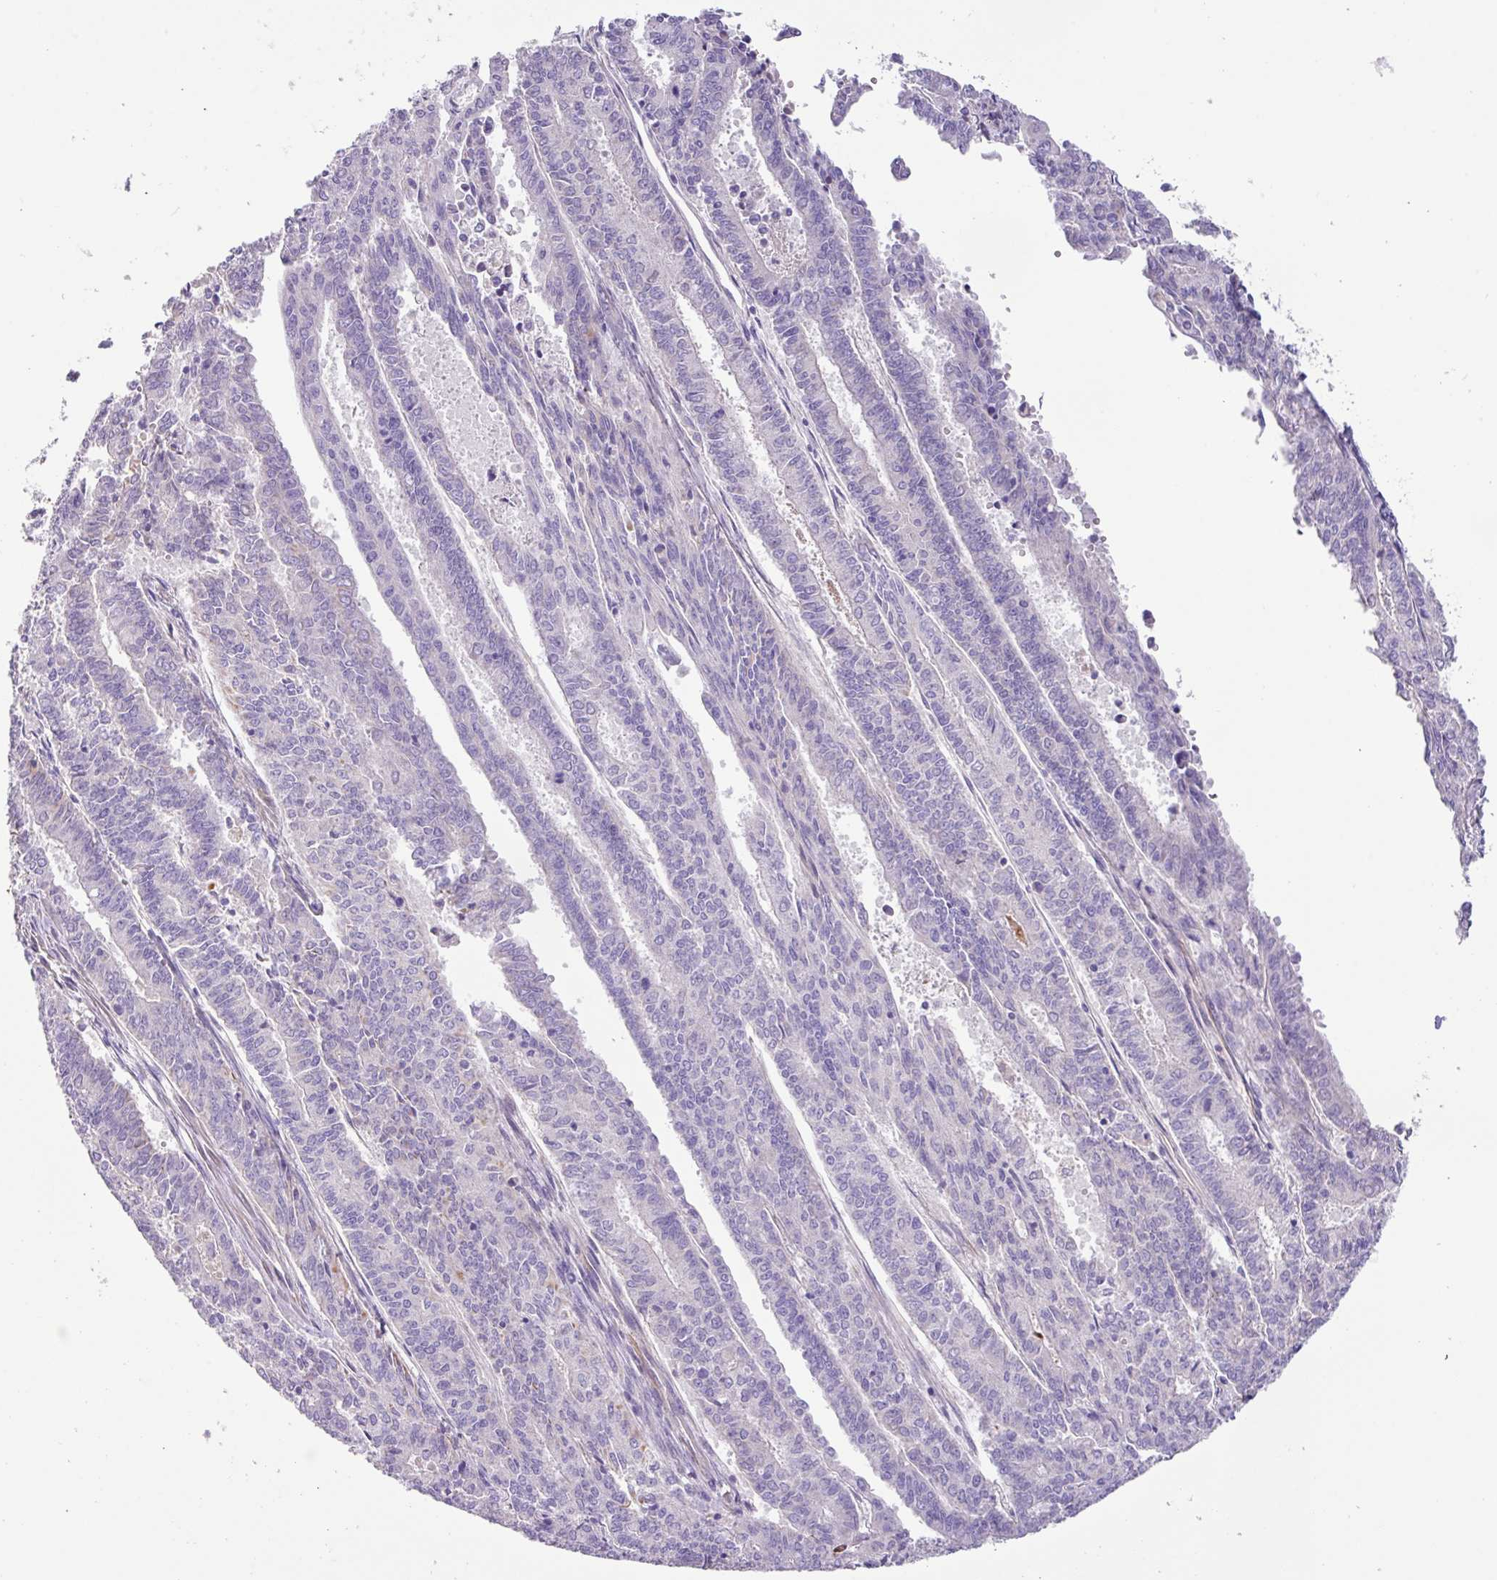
{"staining": {"intensity": "weak", "quantity": "<25%", "location": "cytoplasmic/membranous"}, "tissue": "endometrial cancer", "cell_type": "Tumor cells", "image_type": "cancer", "snomed": [{"axis": "morphology", "description": "Adenocarcinoma, NOS"}, {"axis": "topography", "description": "Endometrium"}], "caption": "This histopathology image is of endometrial adenocarcinoma stained with immunohistochemistry (IHC) to label a protein in brown with the nuclei are counter-stained blue. There is no positivity in tumor cells.", "gene": "MRM2", "patient": {"sex": "female", "age": 59}}